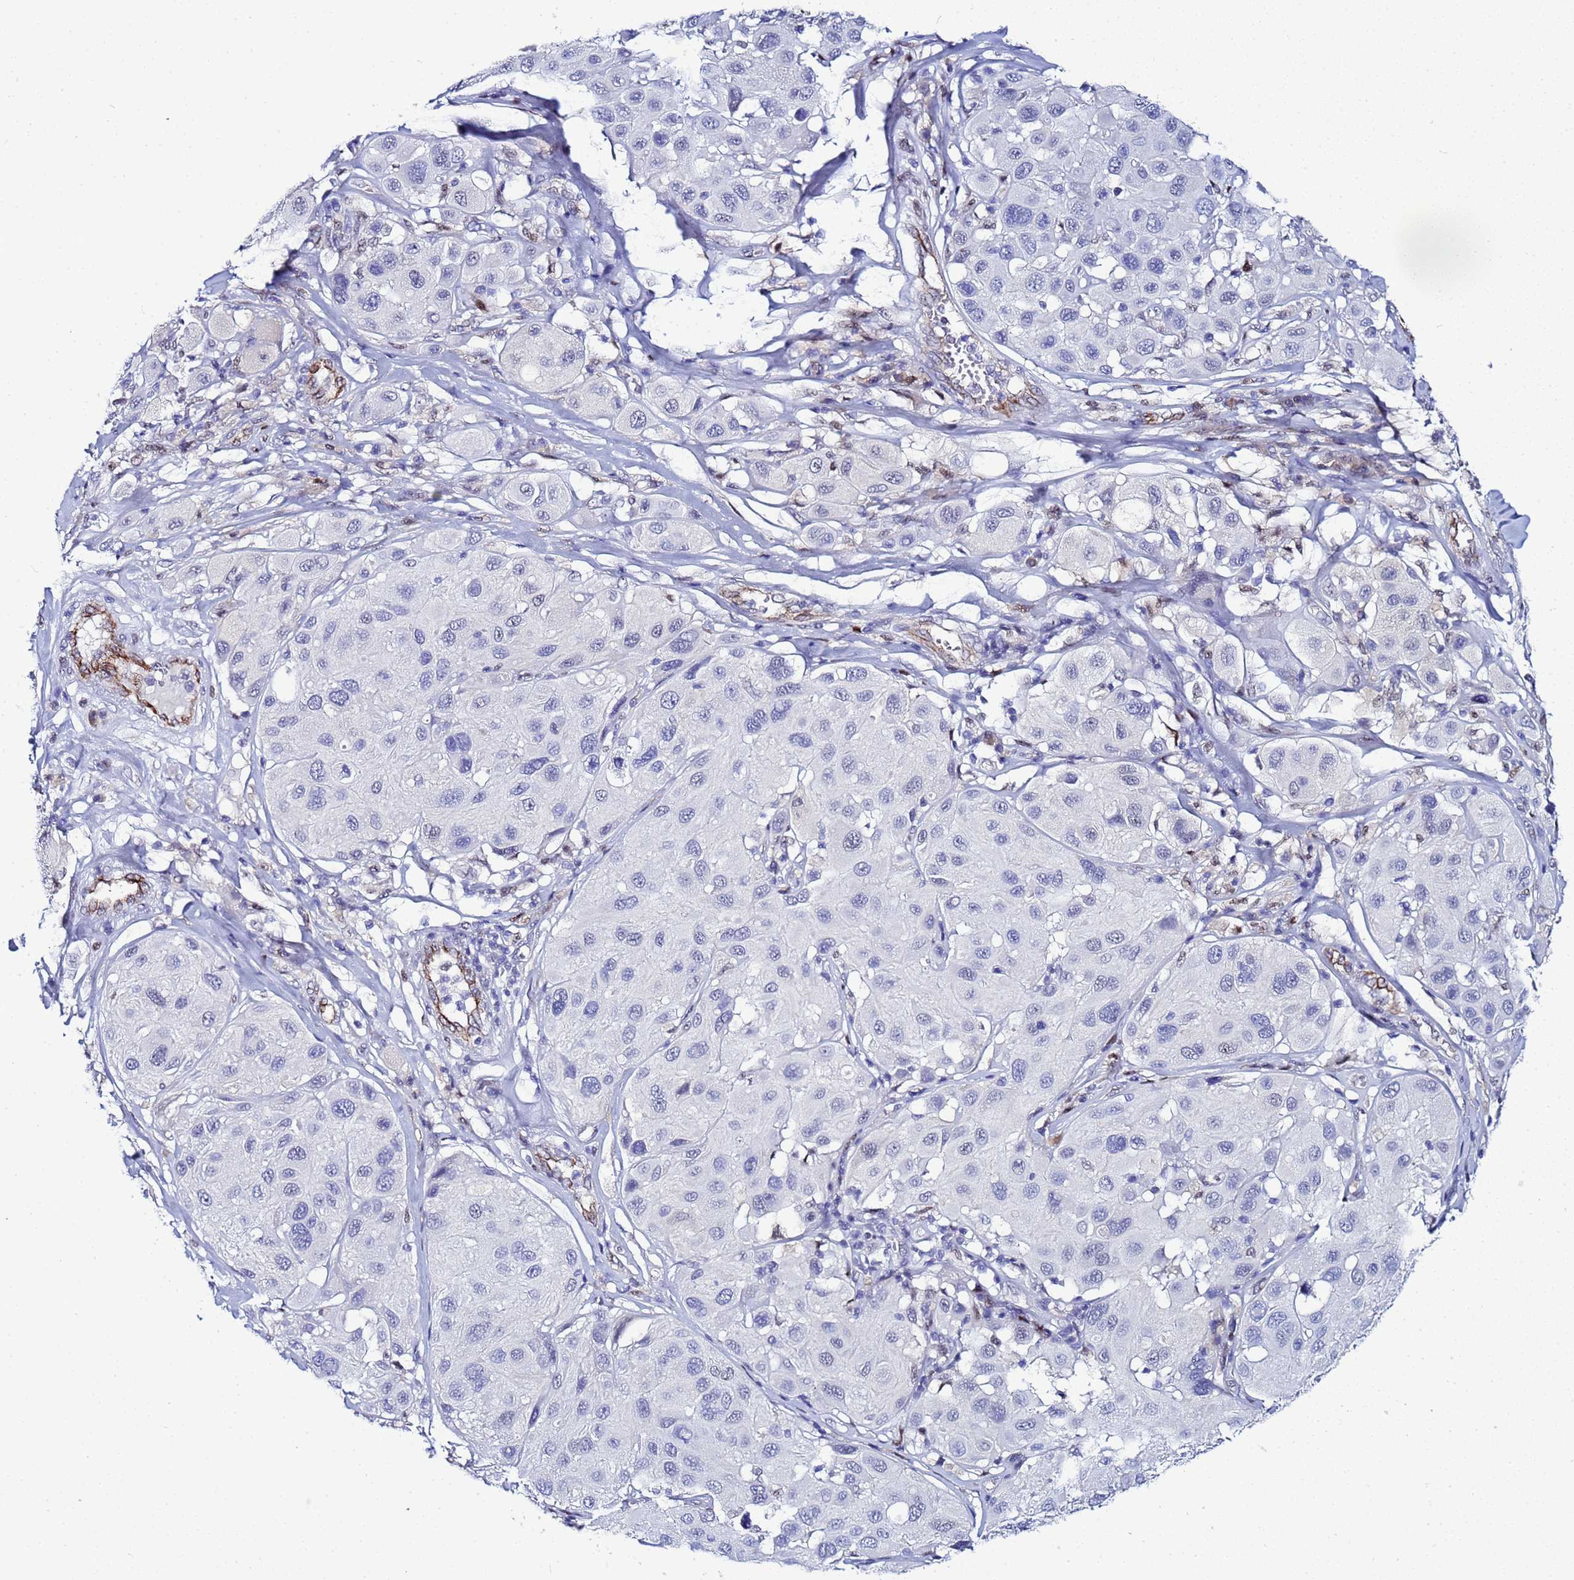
{"staining": {"intensity": "negative", "quantity": "none", "location": "none"}, "tissue": "melanoma", "cell_type": "Tumor cells", "image_type": "cancer", "snomed": [{"axis": "morphology", "description": "Malignant melanoma, Metastatic site"}, {"axis": "topography", "description": "Skin"}], "caption": "Melanoma stained for a protein using immunohistochemistry reveals no expression tumor cells.", "gene": "SLC25A37", "patient": {"sex": "male", "age": 41}}